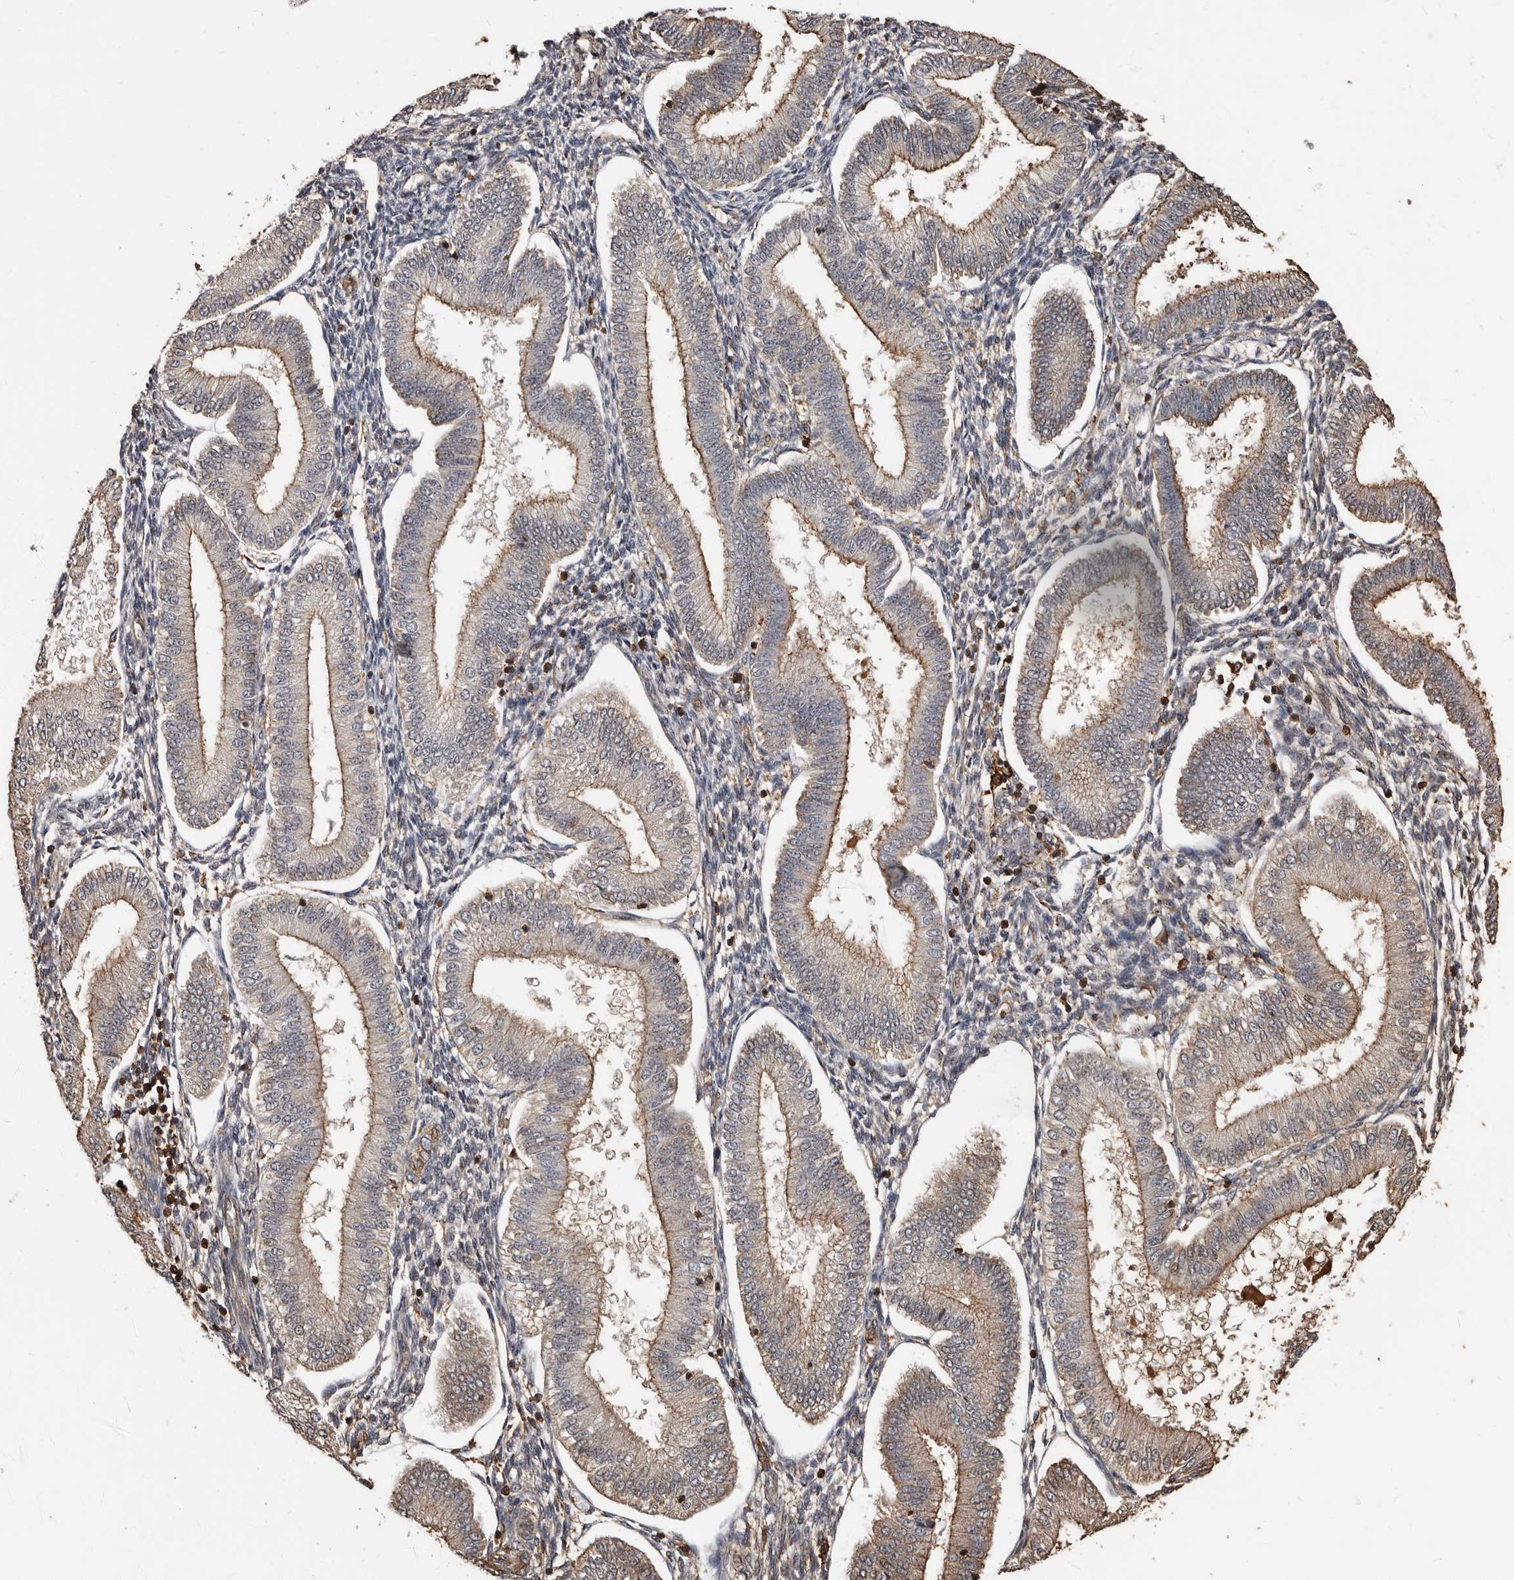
{"staining": {"intensity": "weak", "quantity": "25%-75%", "location": "cytoplasmic/membranous"}, "tissue": "endometrium", "cell_type": "Cells in endometrial stroma", "image_type": "normal", "snomed": [{"axis": "morphology", "description": "Normal tissue, NOS"}, {"axis": "topography", "description": "Endometrium"}], "caption": "DAB (3,3'-diaminobenzidine) immunohistochemical staining of unremarkable endometrium demonstrates weak cytoplasmic/membranous protein expression in about 25%-75% of cells in endometrial stroma. (IHC, brightfield microscopy, high magnification).", "gene": "GSK3A", "patient": {"sex": "female", "age": 39}}